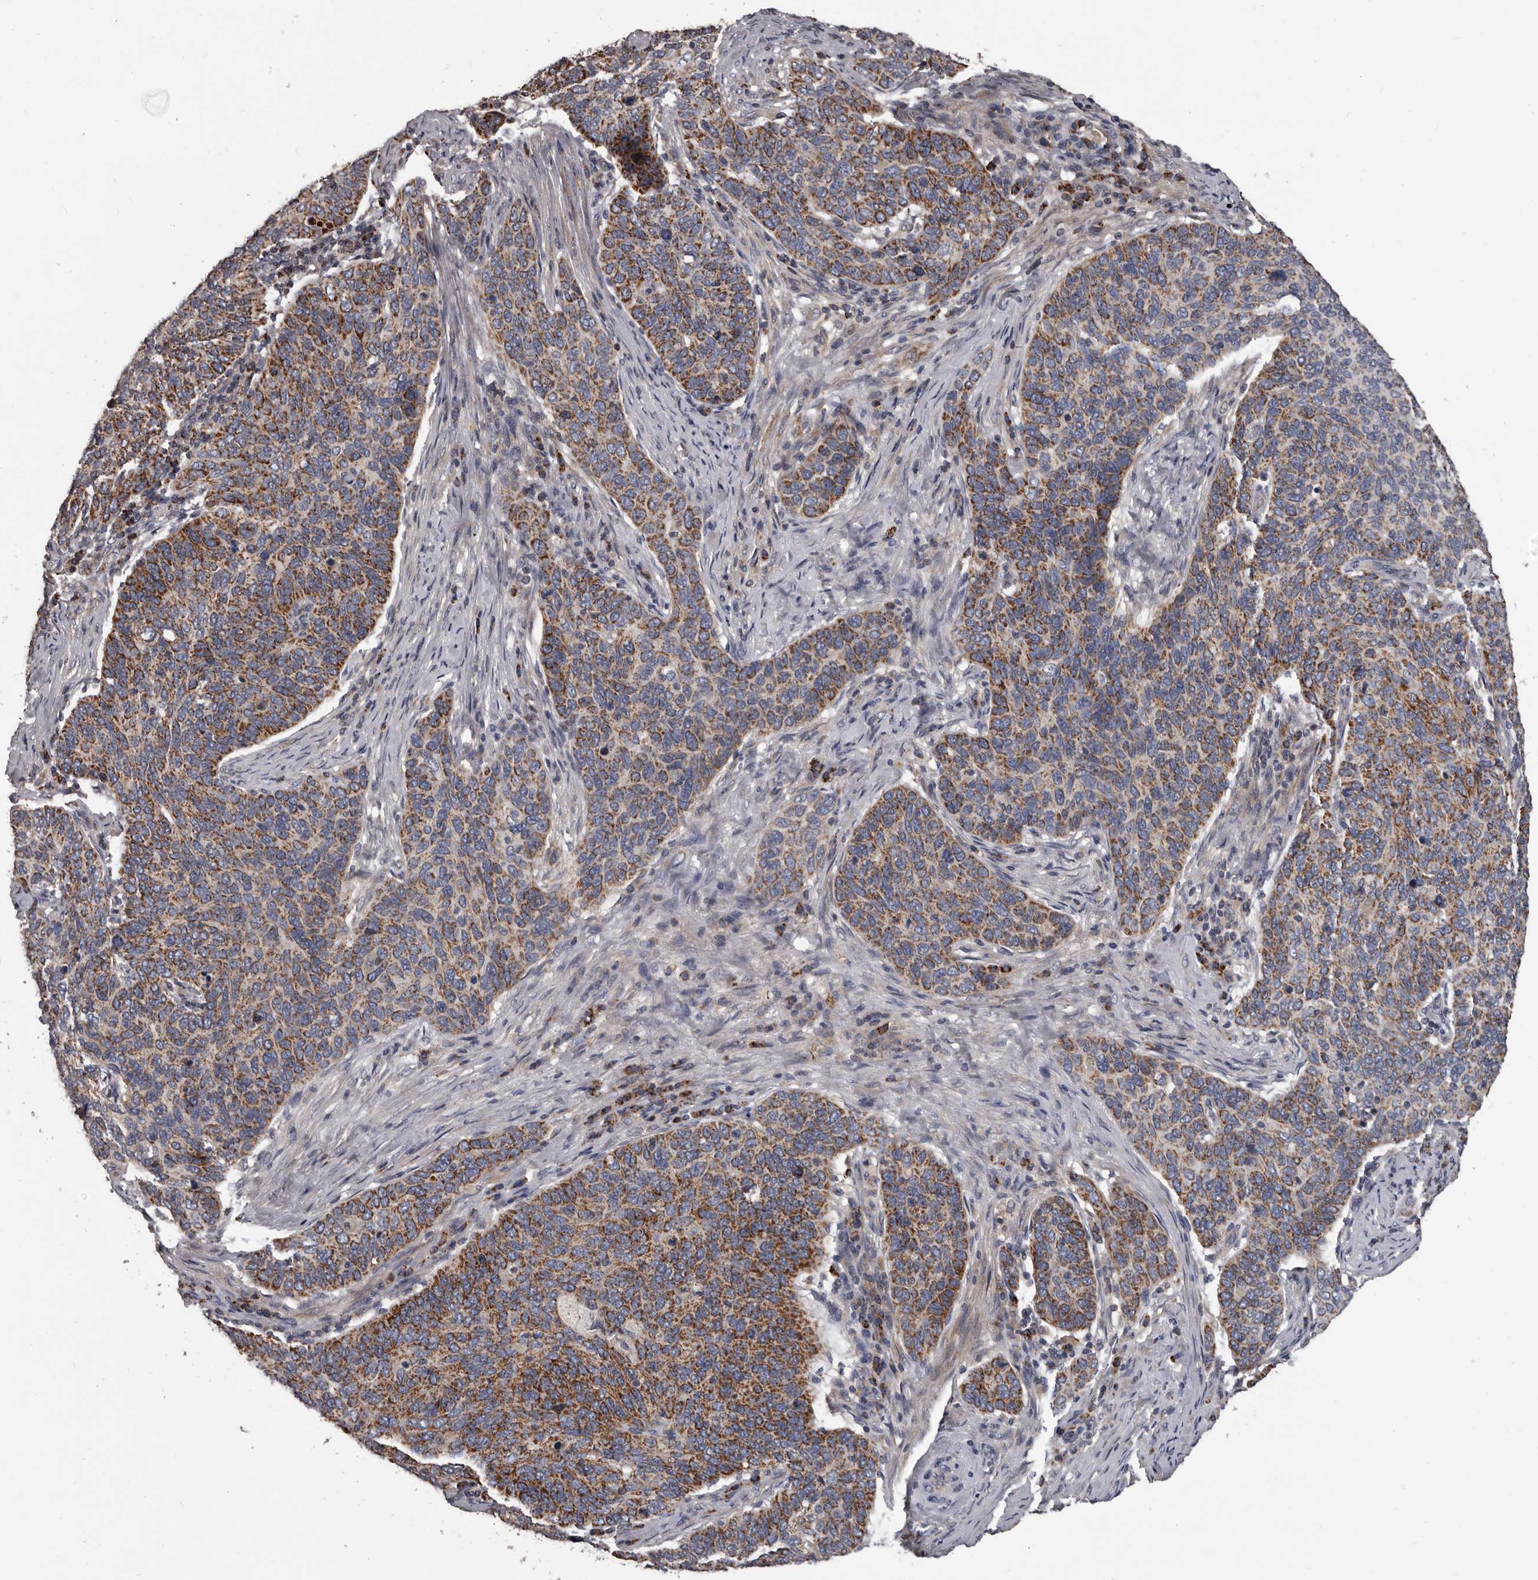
{"staining": {"intensity": "moderate", "quantity": ">75%", "location": "cytoplasmic/membranous"}, "tissue": "cervical cancer", "cell_type": "Tumor cells", "image_type": "cancer", "snomed": [{"axis": "morphology", "description": "Squamous cell carcinoma, NOS"}, {"axis": "topography", "description": "Cervix"}], "caption": "Human cervical cancer (squamous cell carcinoma) stained with a brown dye reveals moderate cytoplasmic/membranous positive positivity in approximately >75% of tumor cells.", "gene": "ALDH5A1", "patient": {"sex": "female", "age": 60}}